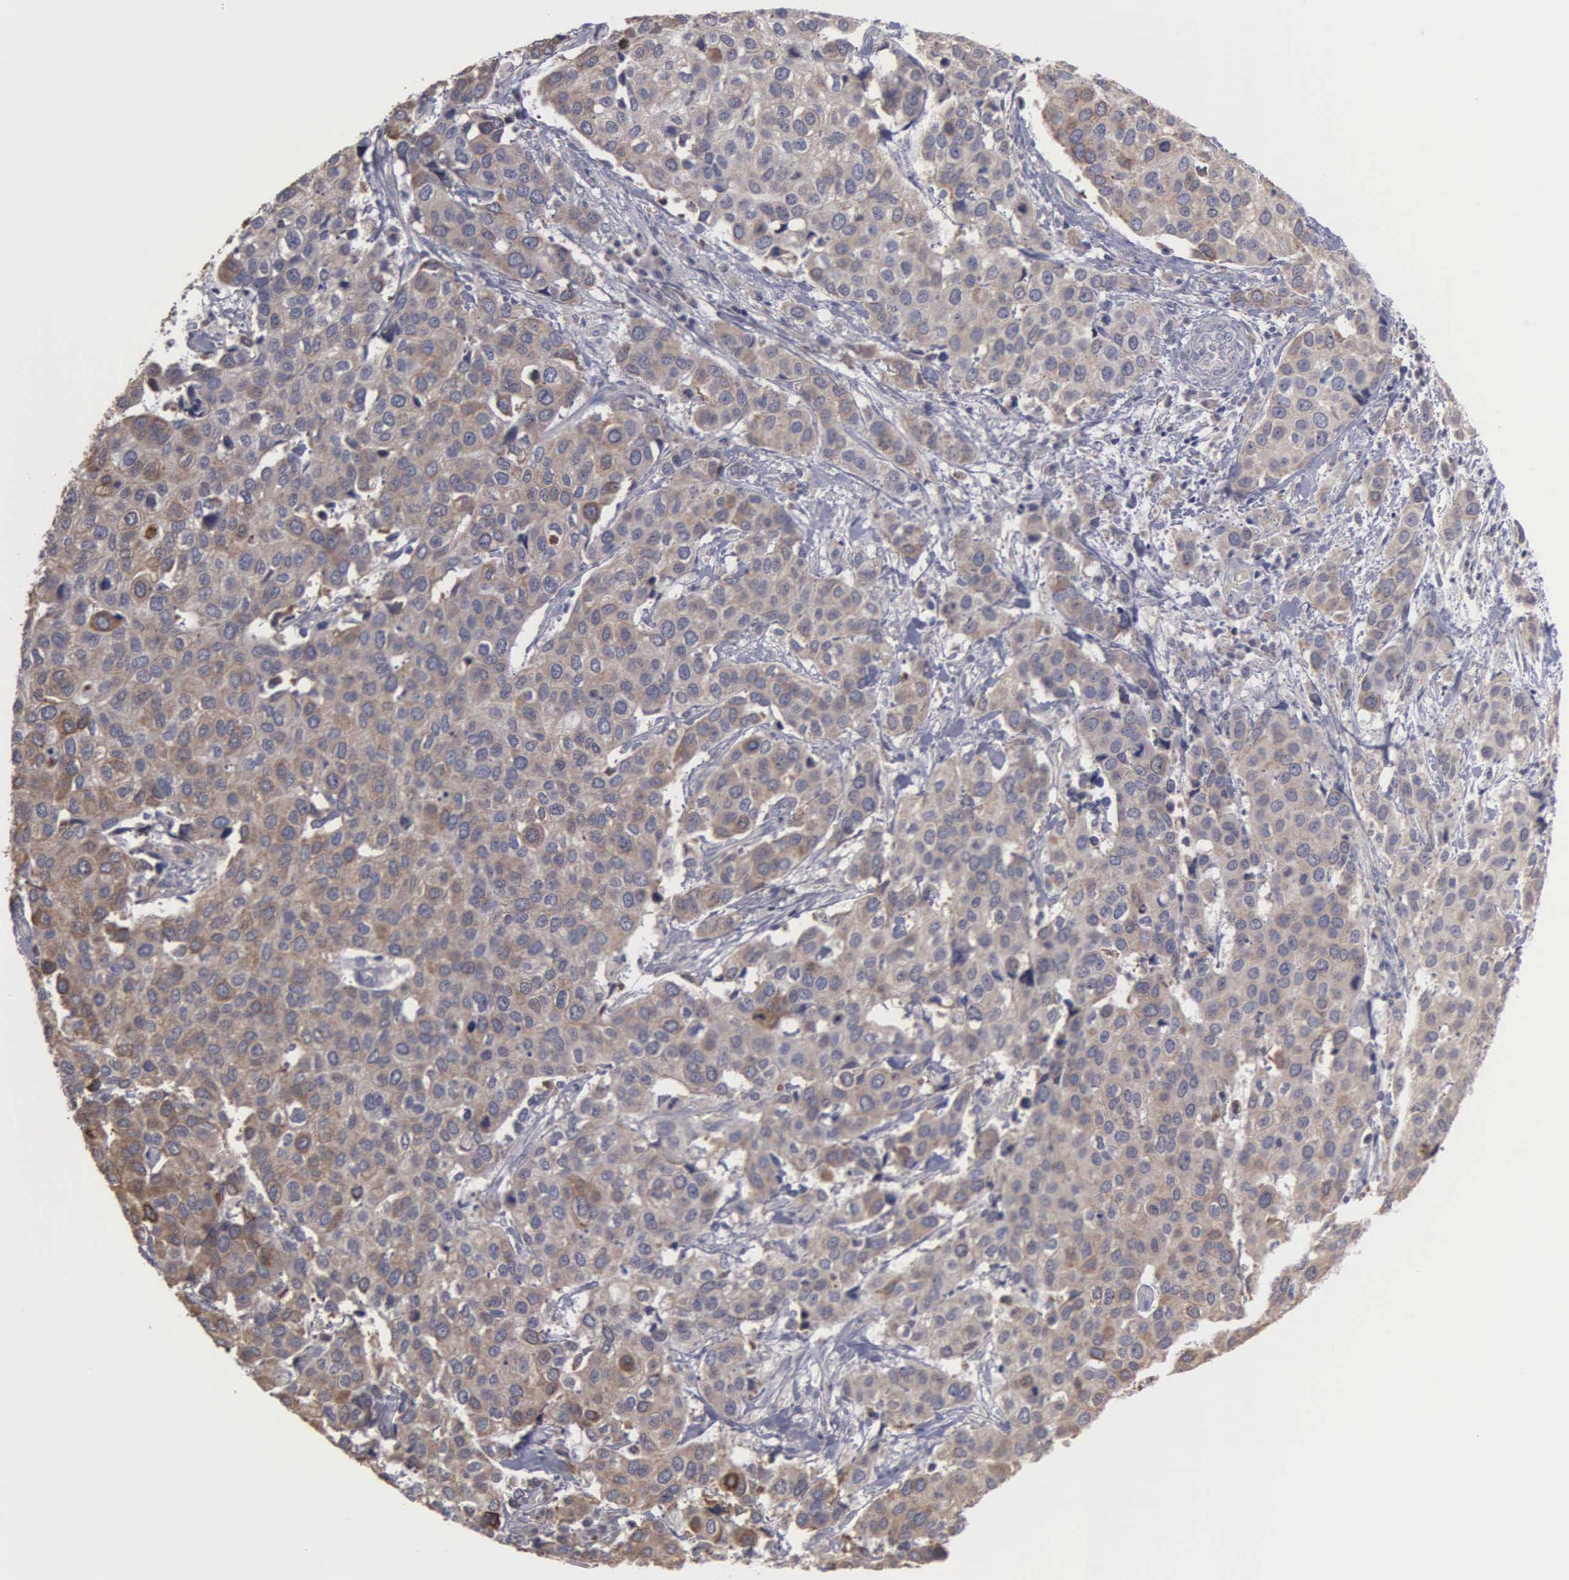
{"staining": {"intensity": "weak", "quantity": ">75%", "location": "cytoplasmic/membranous"}, "tissue": "cervical cancer", "cell_type": "Tumor cells", "image_type": "cancer", "snomed": [{"axis": "morphology", "description": "Squamous cell carcinoma, NOS"}, {"axis": "topography", "description": "Cervix"}], "caption": "Immunohistochemical staining of human cervical cancer (squamous cell carcinoma) reveals low levels of weak cytoplasmic/membranous staining in approximately >75% of tumor cells.", "gene": "LIN52", "patient": {"sex": "female", "age": 54}}